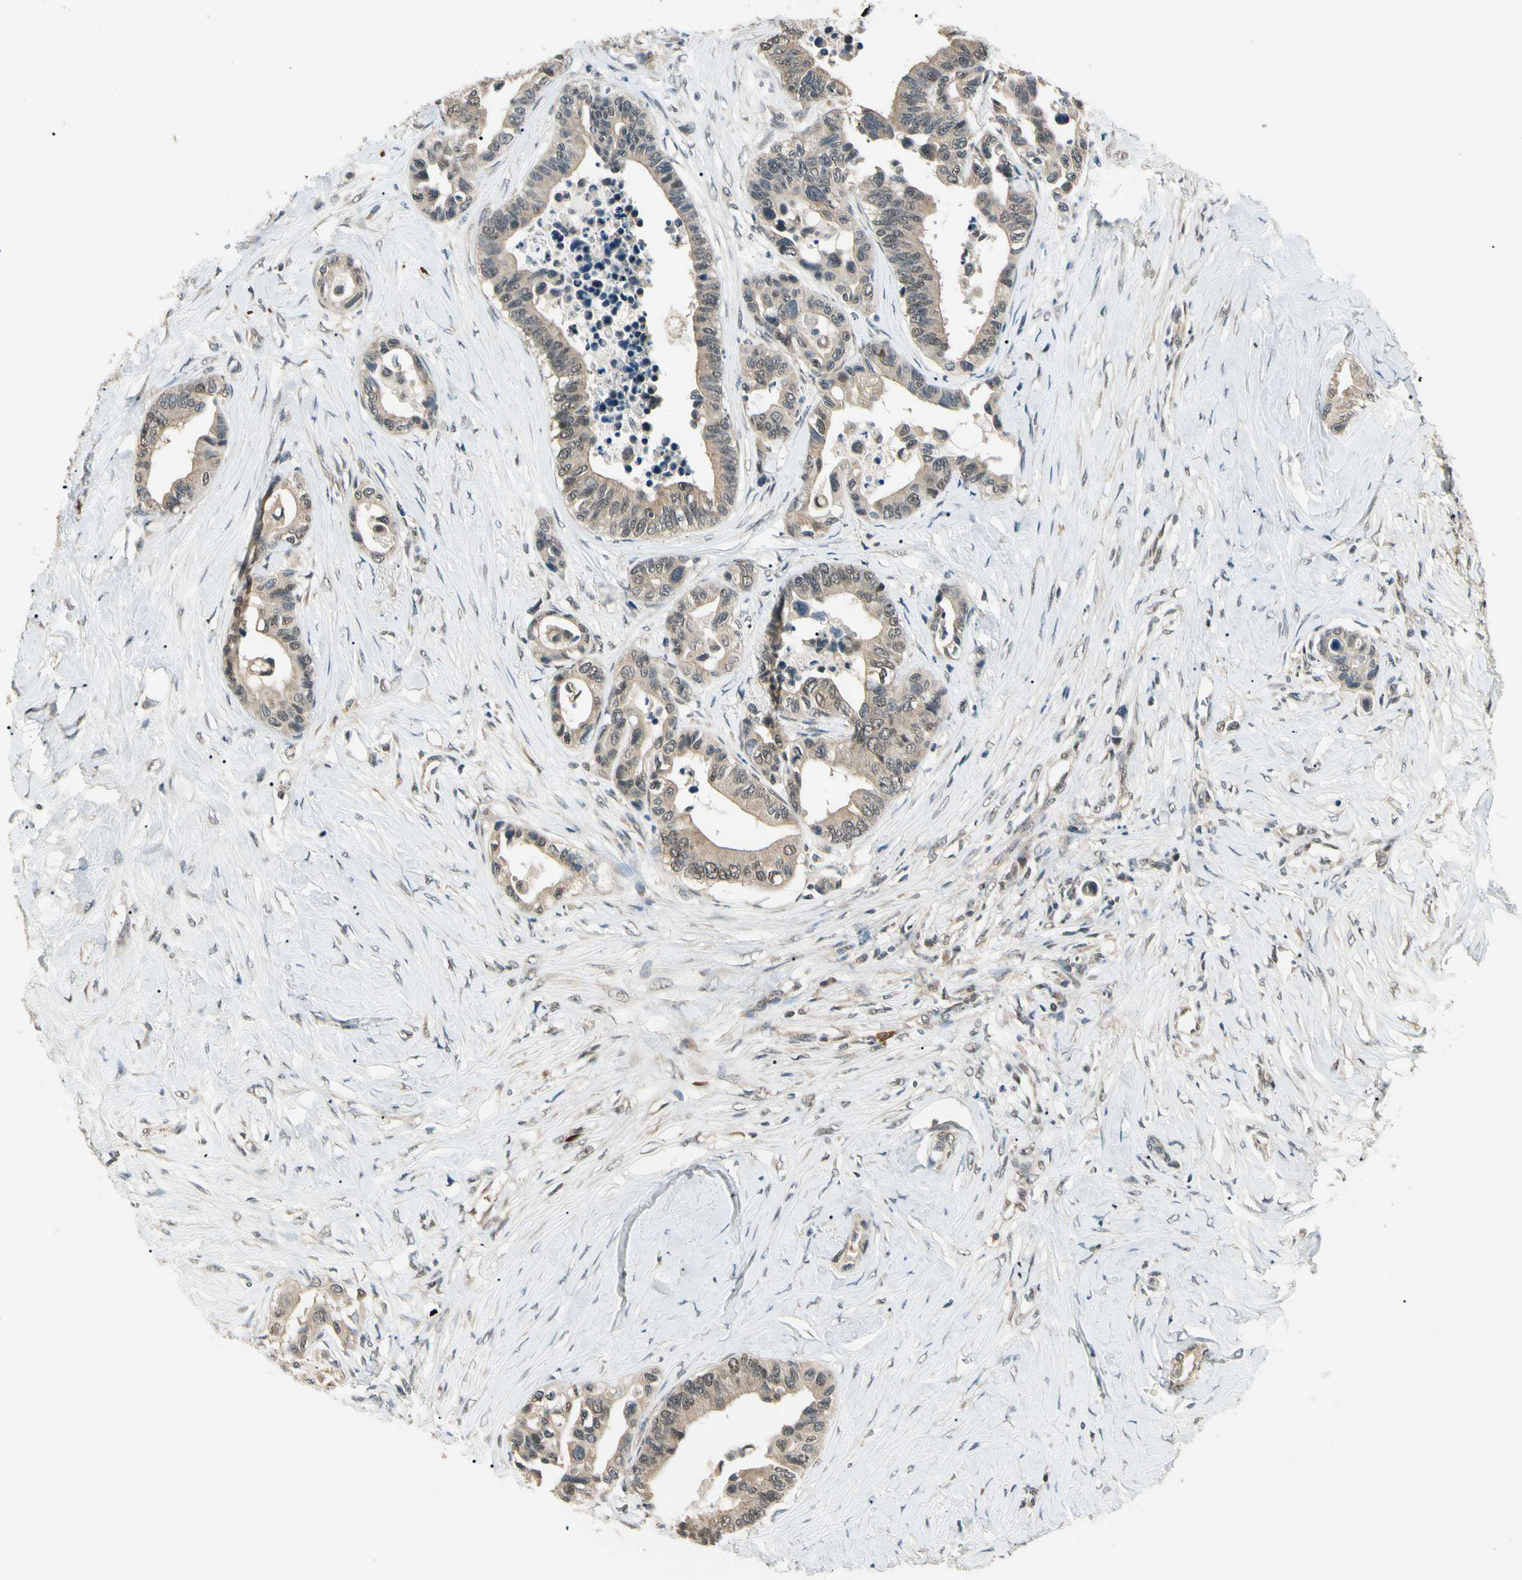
{"staining": {"intensity": "weak", "quantity": ">75%", "location": "cytoplasmic/membranous,nuclear"}, "tissue": "colorectal cancer", "cell_type": "Tumor cells", "image_type": "cancer", "snomed": [{"axis": "morphology", "description": "Normal tissue, NOS"}, {"axis": "morphology", "description": "Adenocarcinoma, NOS"}, {"axis": "topography", "description": "Colon"}], "caption": "IHC (DAB (3,3'-diaminobenzidine)) staining of colorectal cancer demonstrates weak cytoplasmic/membranous and nuclear protein staining in about >75% of tumor cells.", "gene": "ZSCAN12", "patient": {"sex": "male", "age": 82}}